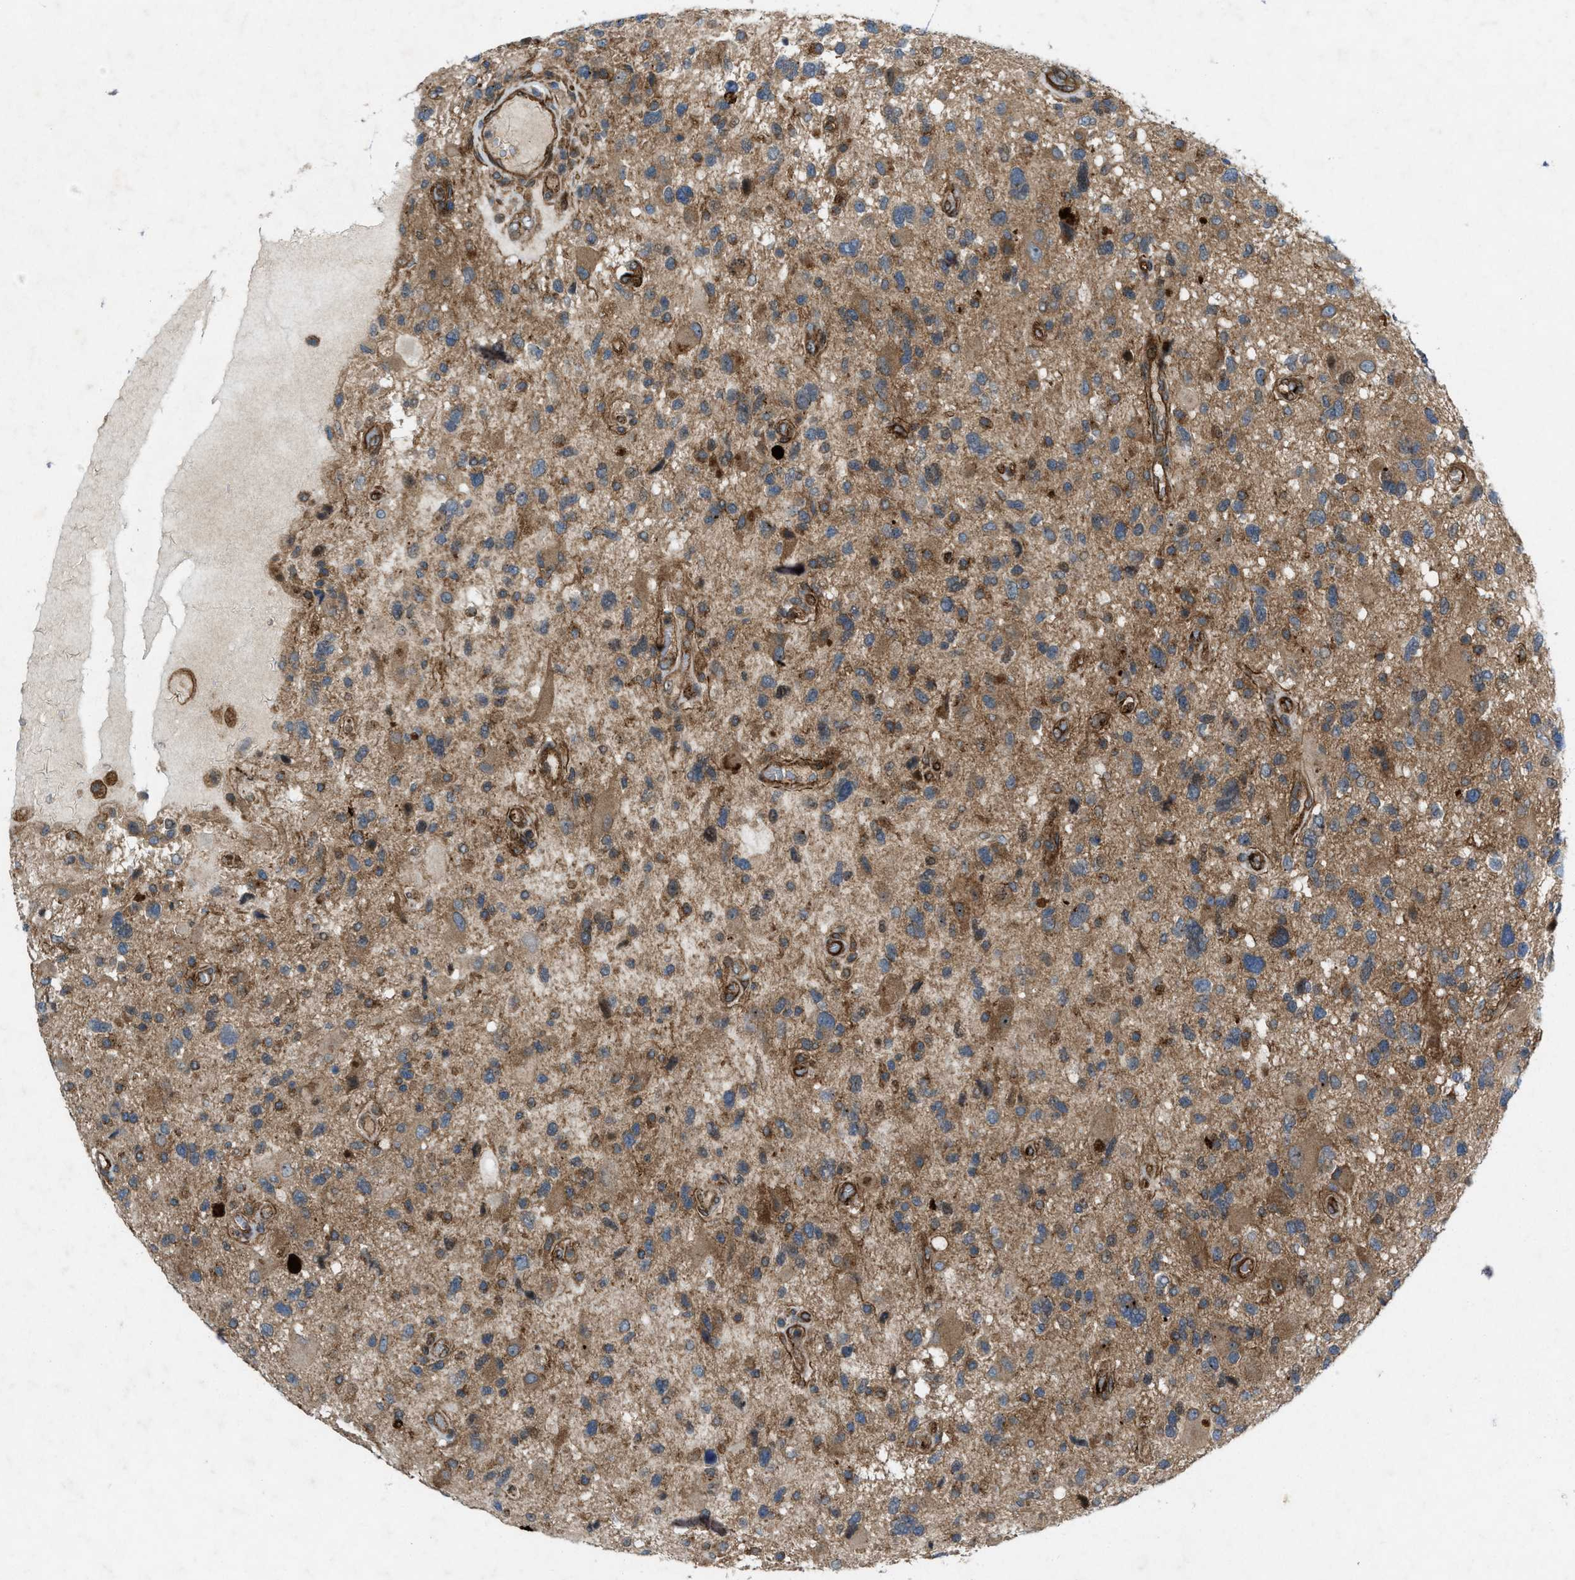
{"staining": {"intensity": "moderate", "quantity": ">75%", "location": "cytoplasmic/membranous"}, "tissue": "glioma", "cell_type": "Tumor cells", "image_type": "cancer", "snomed": [{"axis": "morphology", "description": "Glioma, malignant, High grade"}, {"axis": "topography", "description": "Brain"}], "caption": "Immunohistochemical staining of human glioma exhibits moderate cytoplasmic/membranous protein expression in approximately >75% of tumor cells.", "gene": "URGCP", "patient": {"sex": "male", "age": 33}}